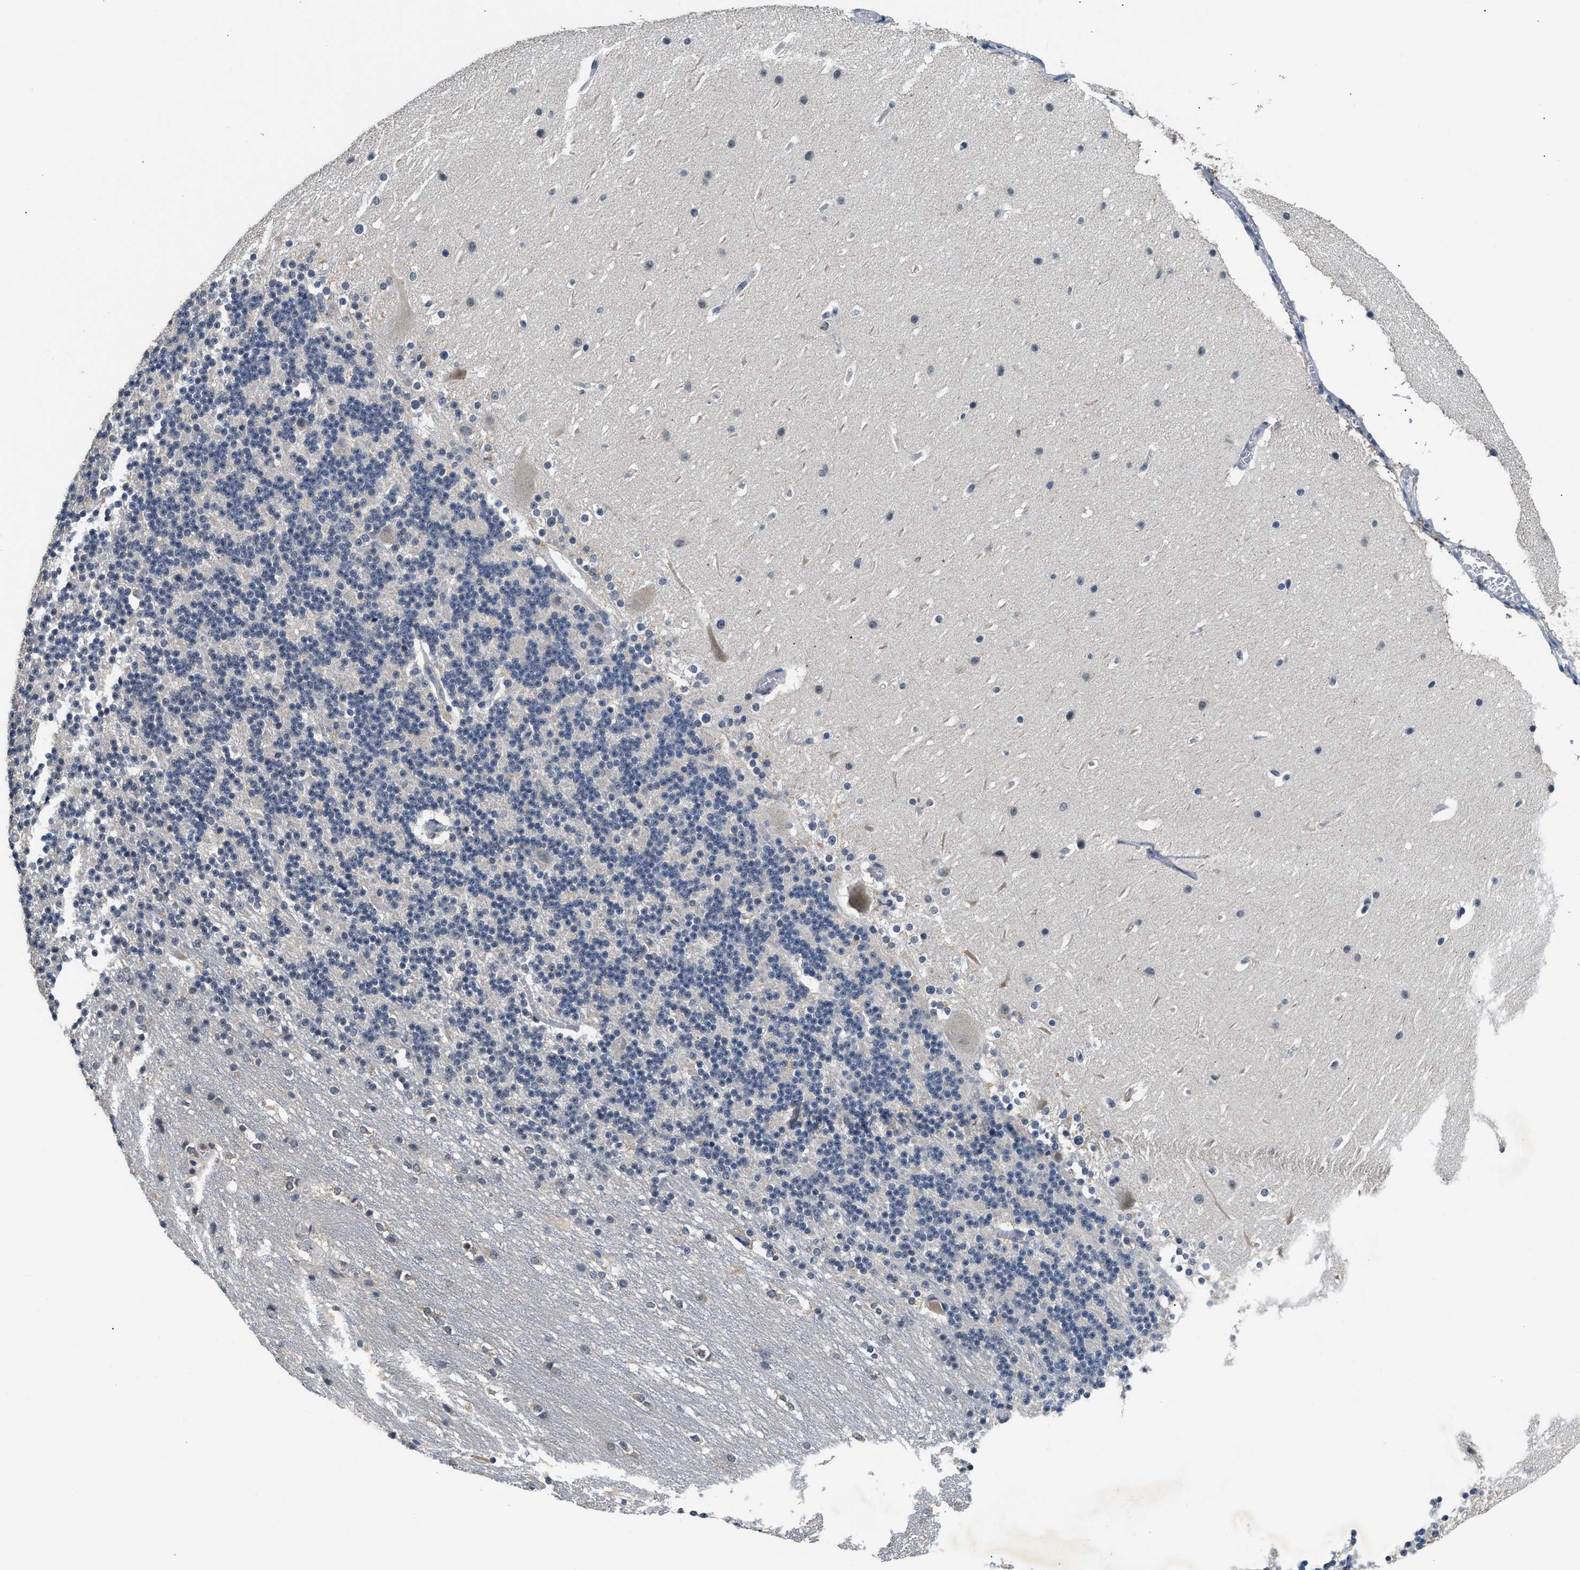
{"staining": {"intensity": "negative", "quantity": "none", "location": "none"}, "tissue": "cerebellum", "cell_type": "Cells in granular layer", "image_type": "normal", "snomed": [{"axis": "morphology", "description": "Normal tissue, NOS"}, {"axis": "topography", "description": "Cerebellum"}], "caption": "This image is of unremarkable cerebellum stained with IHC to label a protein in brown with the nuclei are counter-stained blue. There is no expression in cells in granular layer.", "gene": "INHA", "patient": {"sex": "female", "age": 19}}